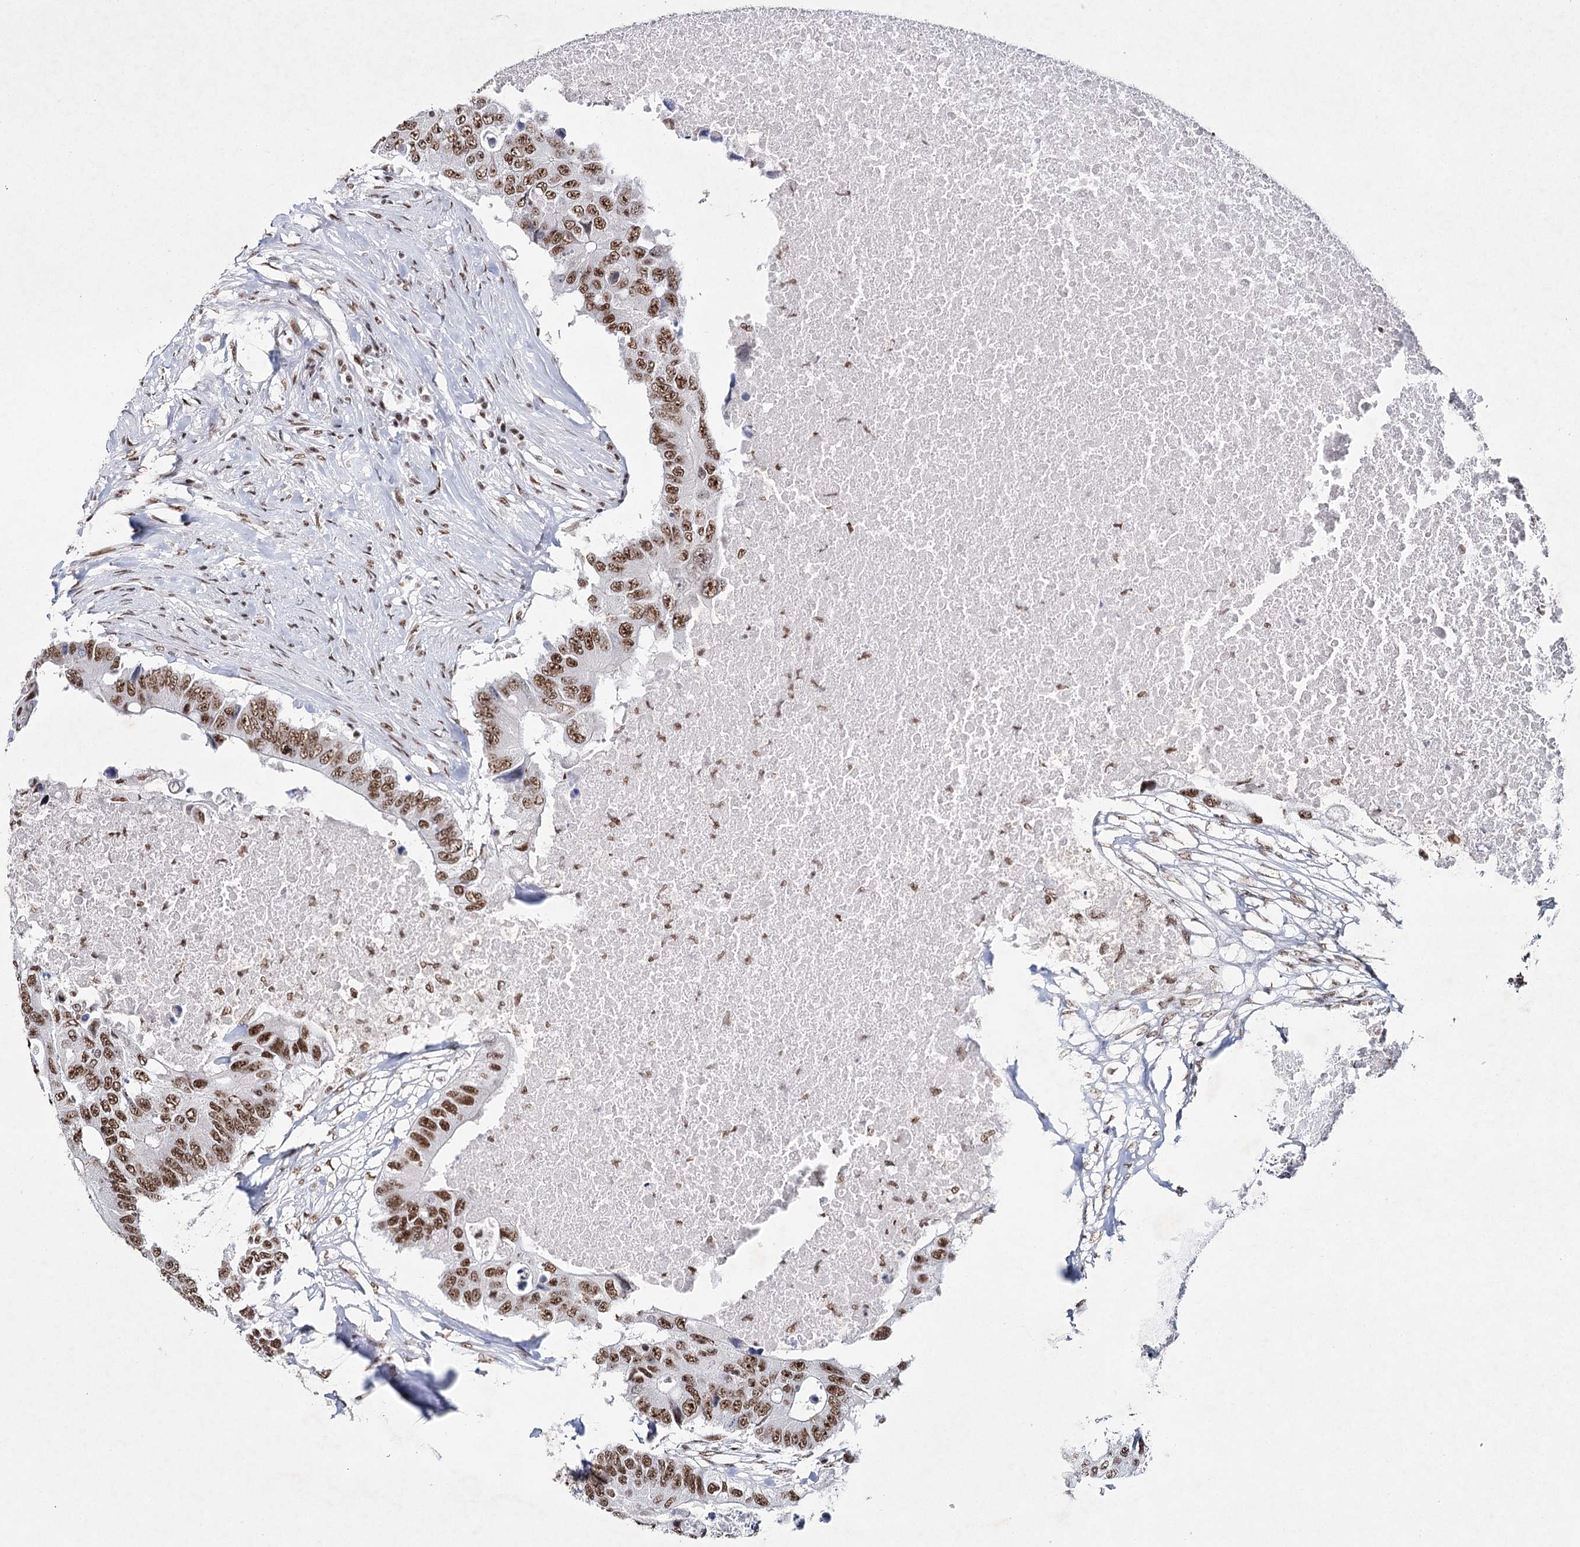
{"staining": {"intensity": "moderate", "quantity": ">75%", "location": "nuclear"}, "tissue": "colorectal cancer", "cell_type": "Tumor cells", "image_type": "cancer", "snomed": [{"axis": "morphology", "description": "Adenocarcinoma, NOS"}, {"axis": "topography", "description": "Colon"}], "caption": "A micrograph showing moderate nuclear positivity in approximately >75% of tumor cells in colorectal cancer, as visualized by brown immunohistochemical staining.", "gene": "SCAF8", "patient": {"sex": "male", "age": 71}}